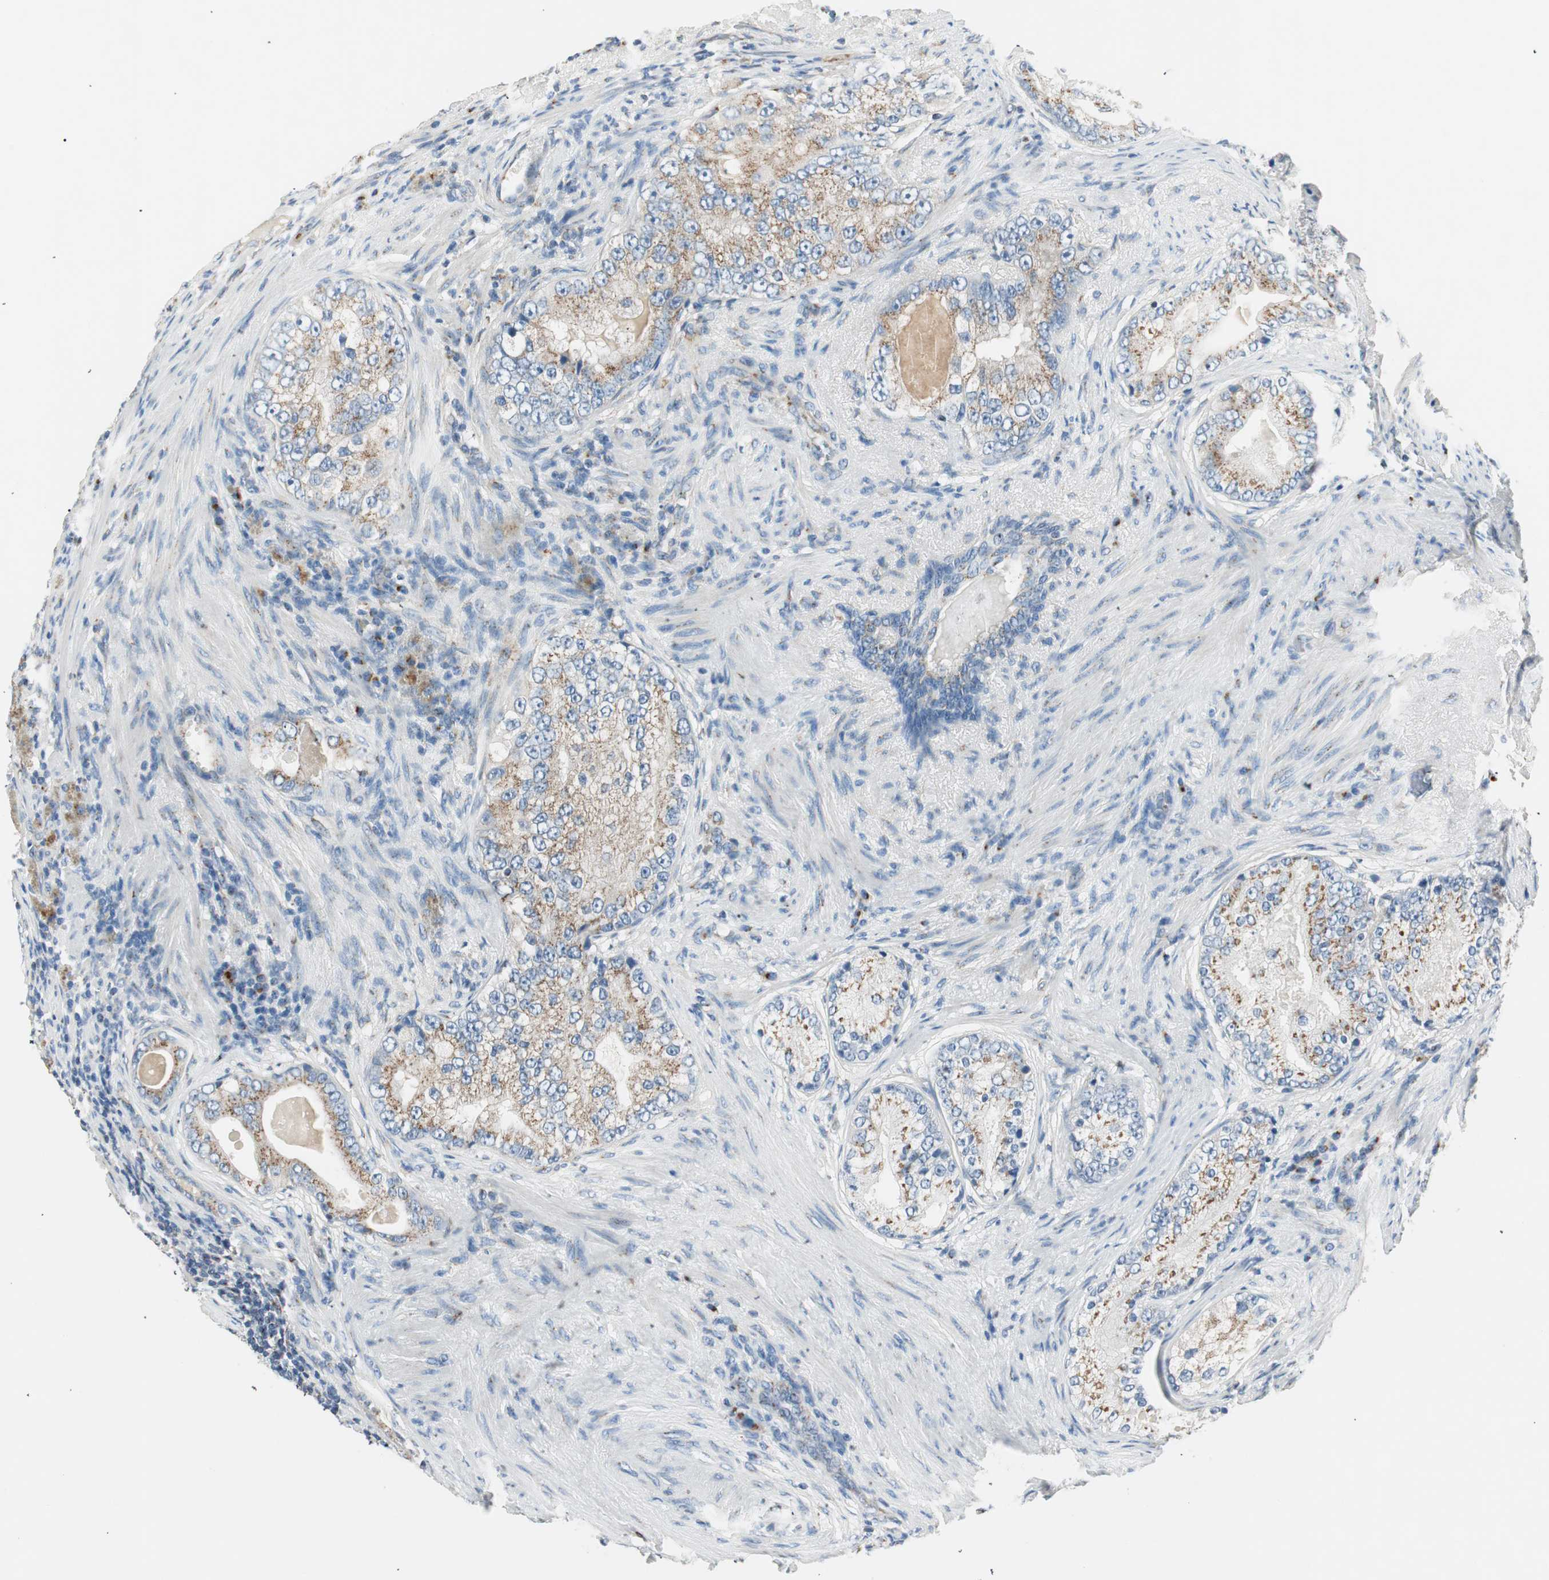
{"staining": {"intensity": "moderate", "quantity": ">75%", "location": "cytoplasmic/membranous"}, "tissue": "prostate cancer", "cell_type": "Tumor cells", "image_type": "cancer", "snomed": [{"axis": "morphology", "description": "Adenocarcinoma, High grade"}, {"axis": "topography", "description": "Prostate"}], "caption": "Tumor cells show moderate cytoplasmic/membranous staining in approximately >75% of cells in prostate cancer.", "gene": "TMF1", "patient": {"sex": "male", "age": 66}}